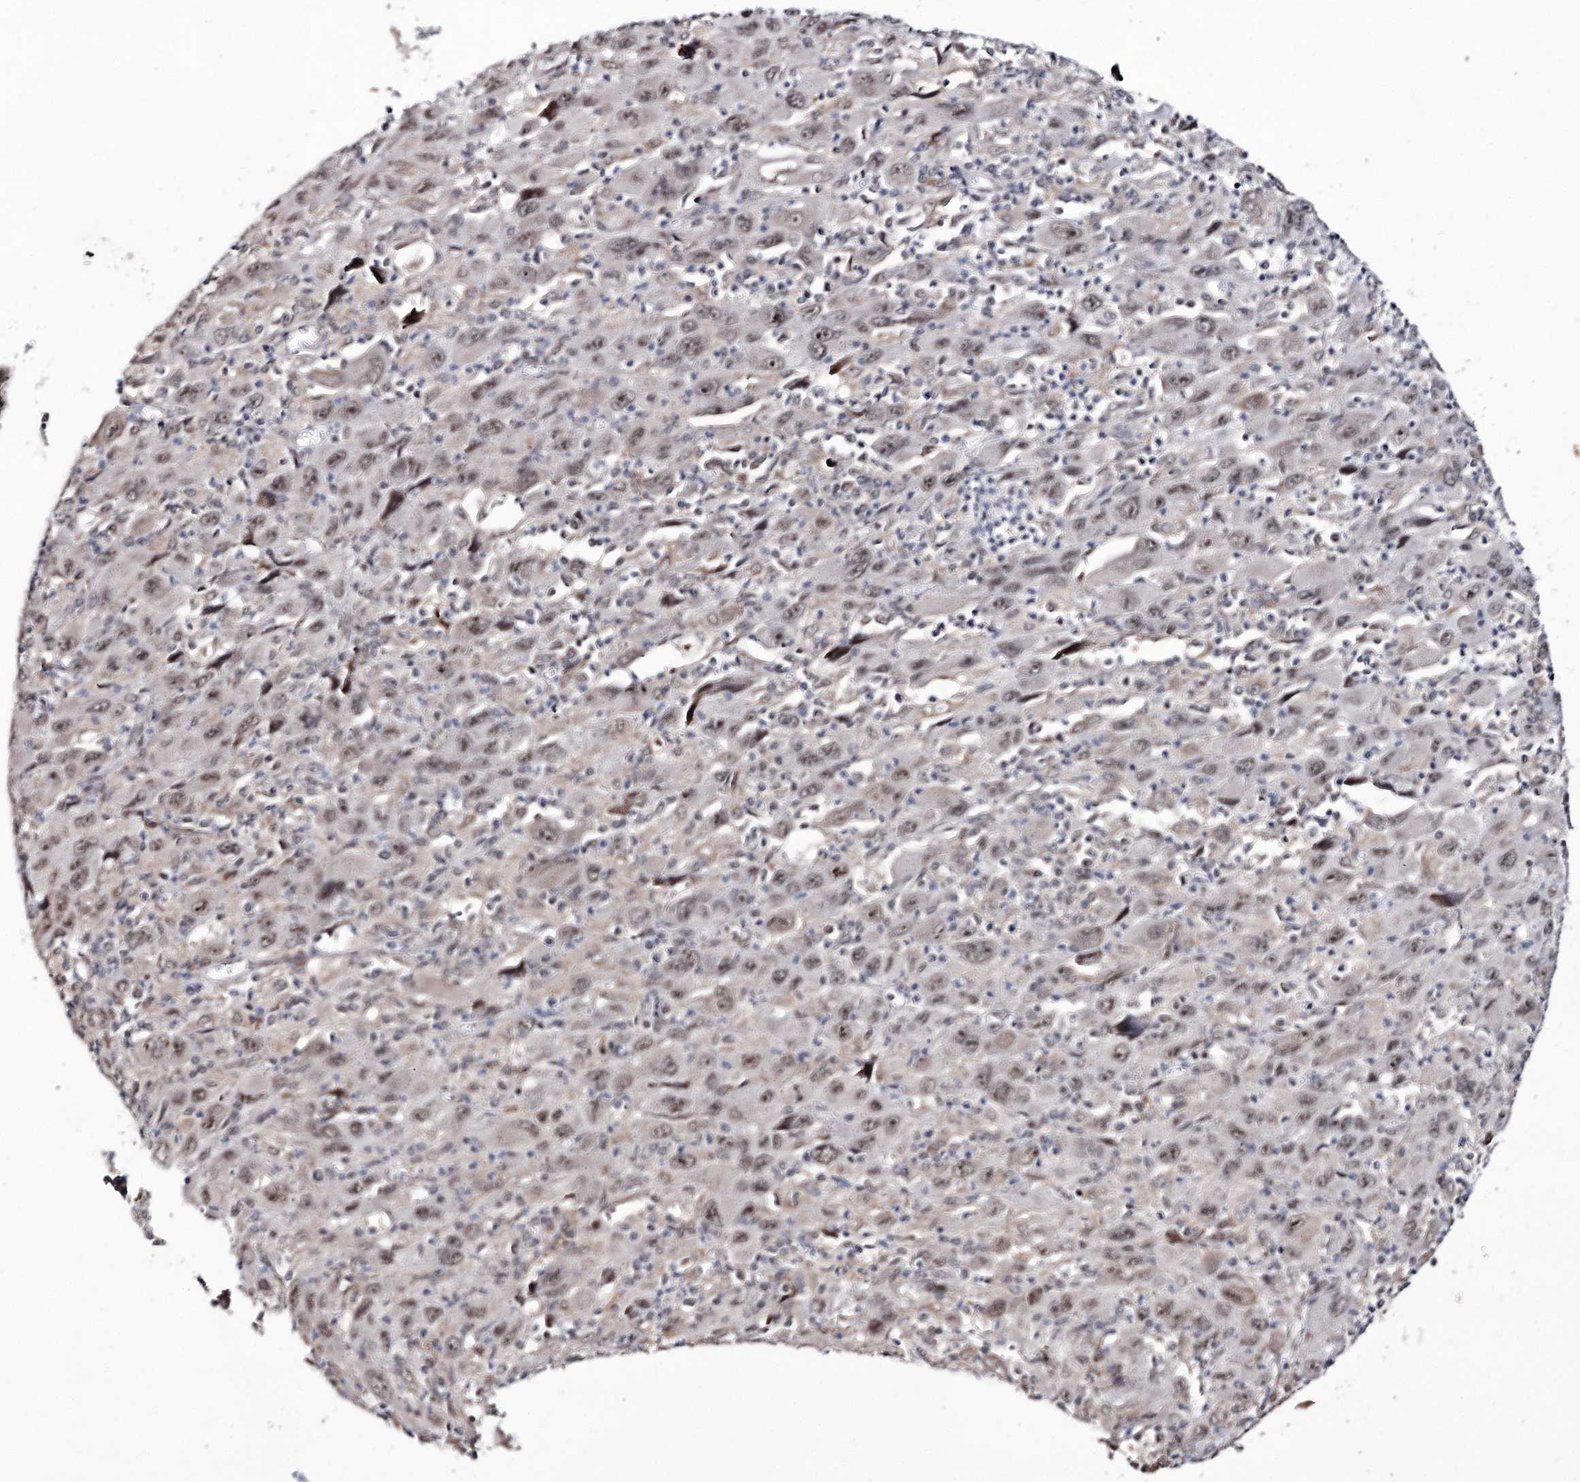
{"staining": {"intensity": "moderate", "quantity": ">75%", "location": "nuclear"}, "tissue": "melanoma", "cell_type": "Tumor cells", "image_type": "cancer", "snomed": [{"axis": "morphology", "description": "Malignant melanoma, Metastatic site"}, {"axis": "topography", "description": "Skin"}], "caption": "A photomicrograph showing moderate nuclear positivity in approximately >75% of tumor cells in melanoma, as visualized by brown immunohistochemical staining.", "gene": "VGLL4", "patient": {"sex": "female", "age": 56}}